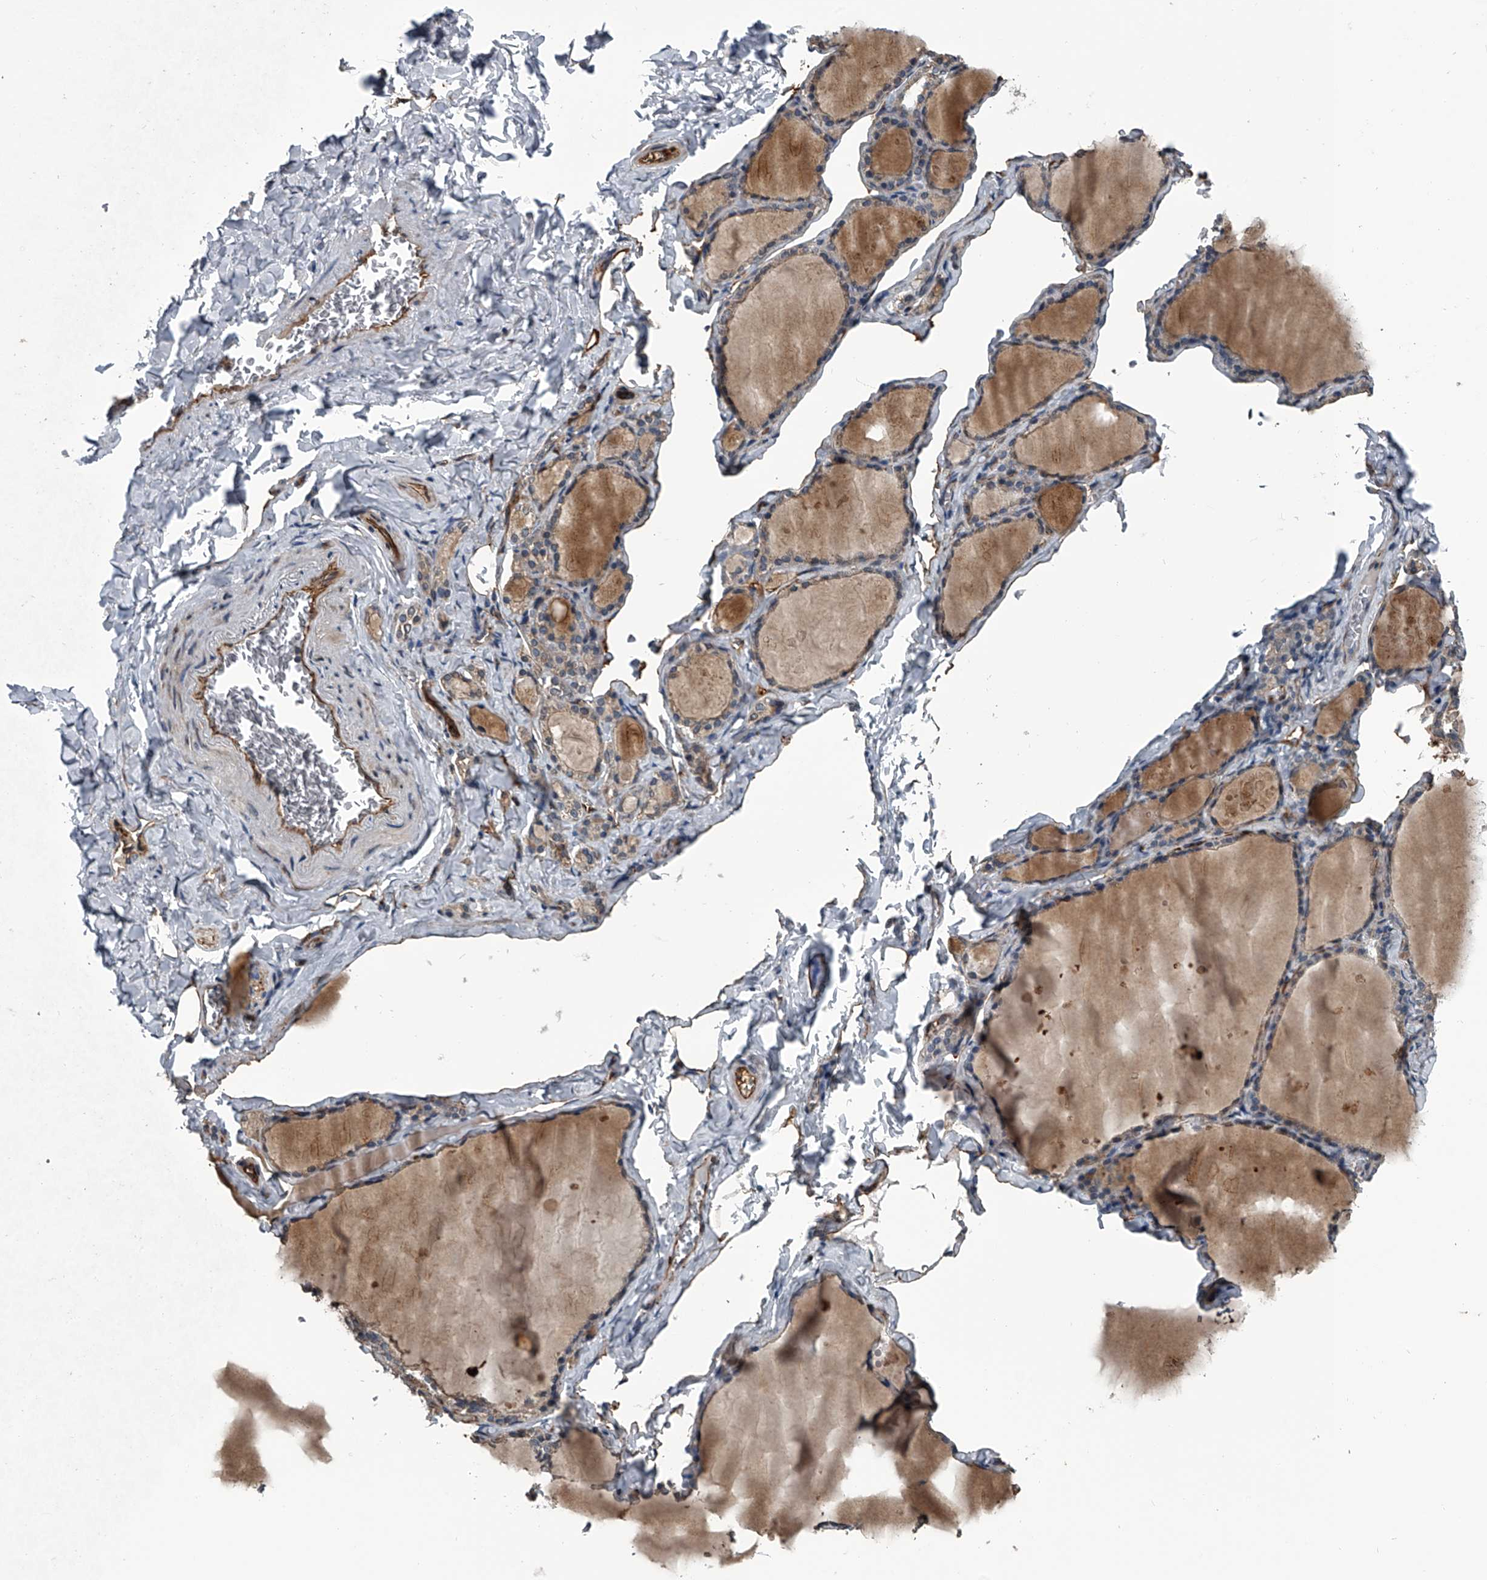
{"staining": {"intensity": "weak", "quantity": "<25%", "location": "cytoplasmic/membranous"}, "tissue": "thyroid gland", "cell_type": "Glandular cells", "image_type": "normal", "snomed": [{"axis": "morphology", "description": "Normal tissue, NOS"}, {"axis": "topography", "description": "Thyroid gland"}], "caption": "IHC of benign human thyroid gland reveals no positivity in glandular cells.", "gene": "LDLRAD2", "patient": {"sex": "male", "age": 56}}